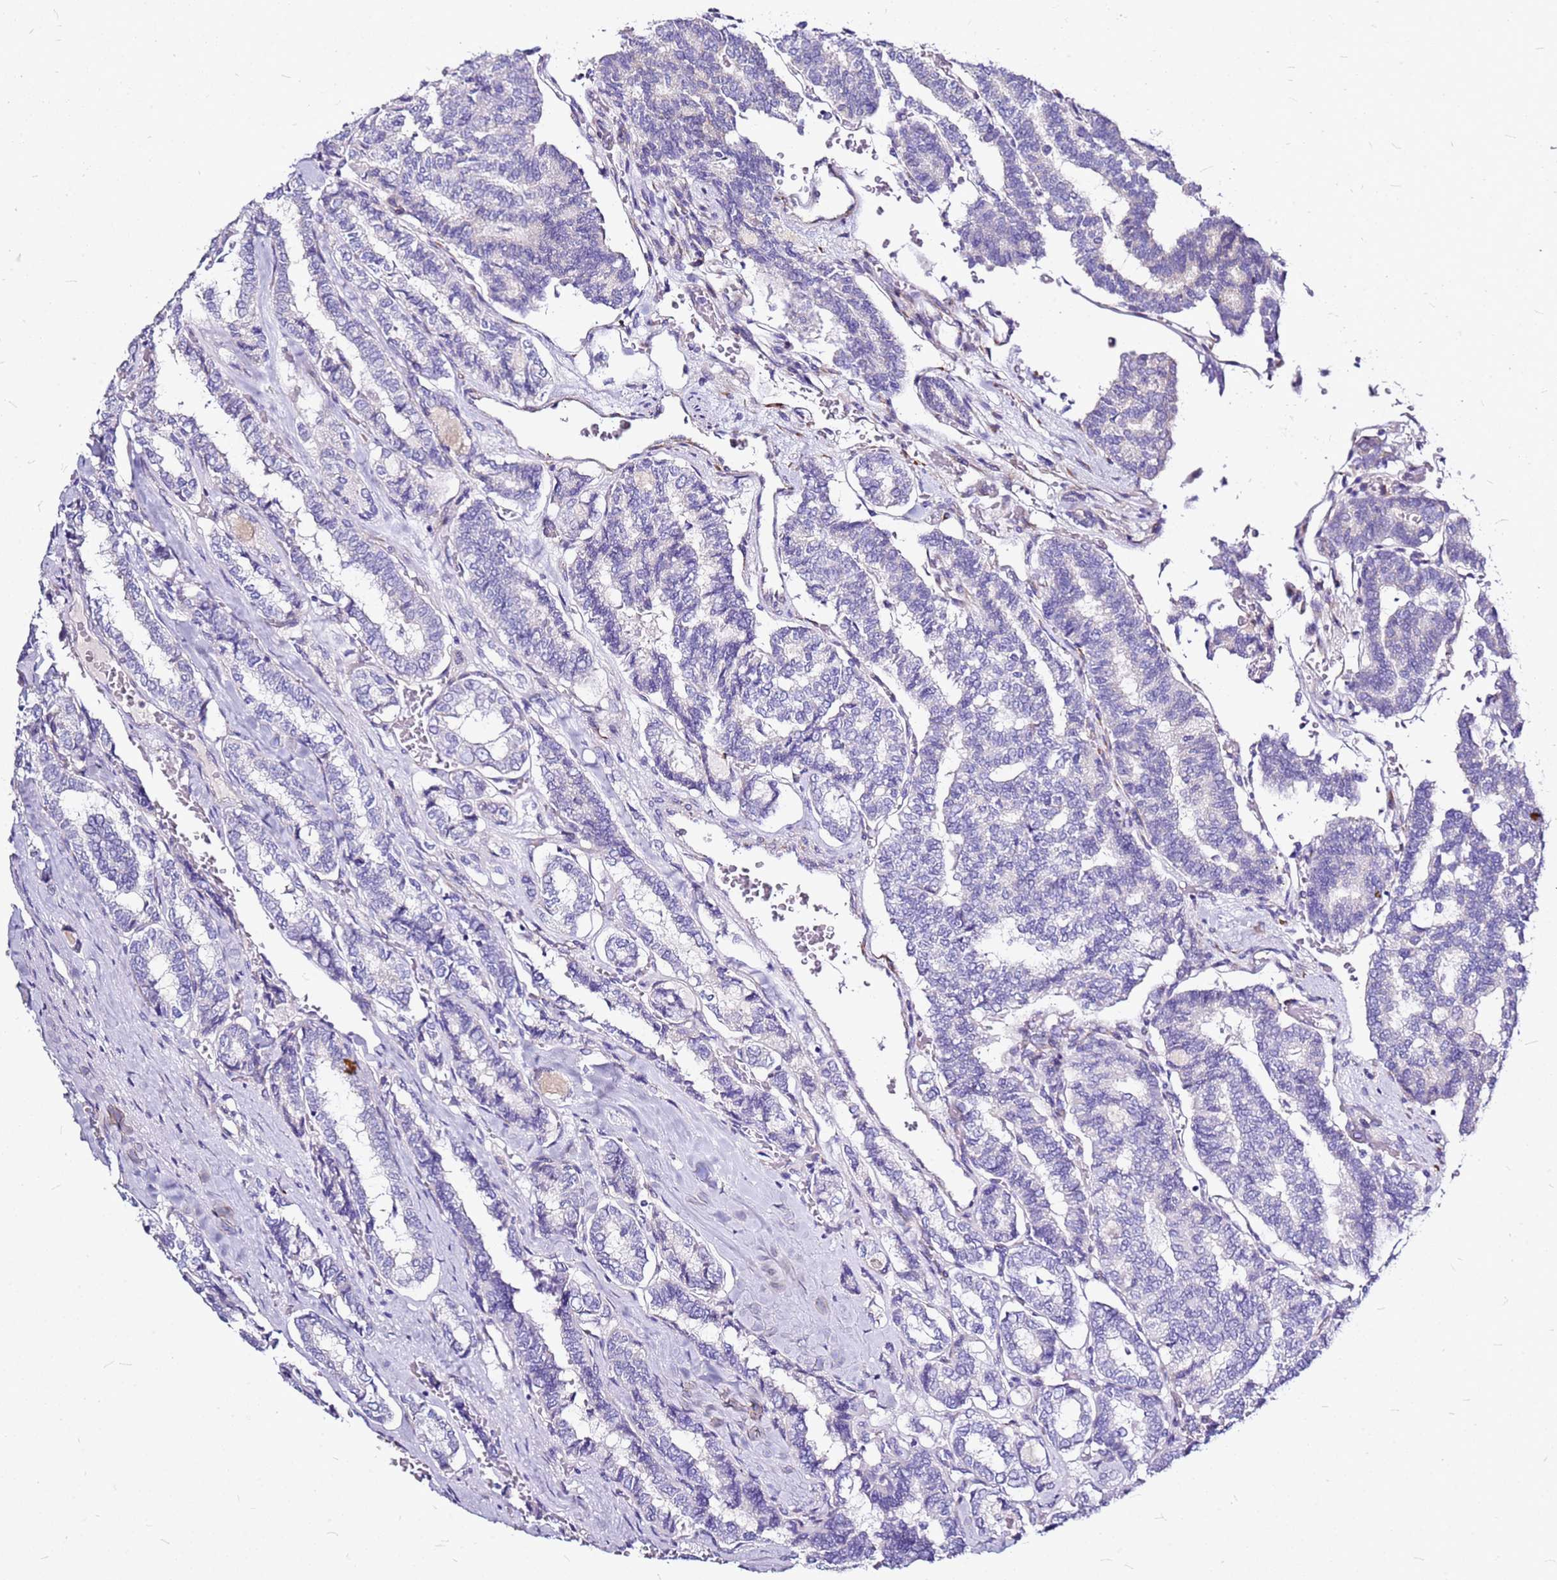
{"staining": {"intensity": "negative", "quantity": "none", "location": "none"}, "tissue": "thyroid cancer", "cell_type": "Tumor cells", "image_type": "cancer", "snomed": [{"axis": "morphology", "description": "Papillary adenocarcinoma, NOS"}, {"axis": "topography", "description": "Thyroid gland"}], "caption": "IHC photomicrograph of neoplastic tissue: human thyroid cancer (papillary adenocarcinoma) stained with DAB exhibits no significant protein positivity in tumor cells. Brightfield microscopy of immunohistochemistry stained with DAB (brown) and hematoxylin (blue), captured at high magnification.", "gene": "CASD1", "patient": {"sex": "female", "age": 35}}